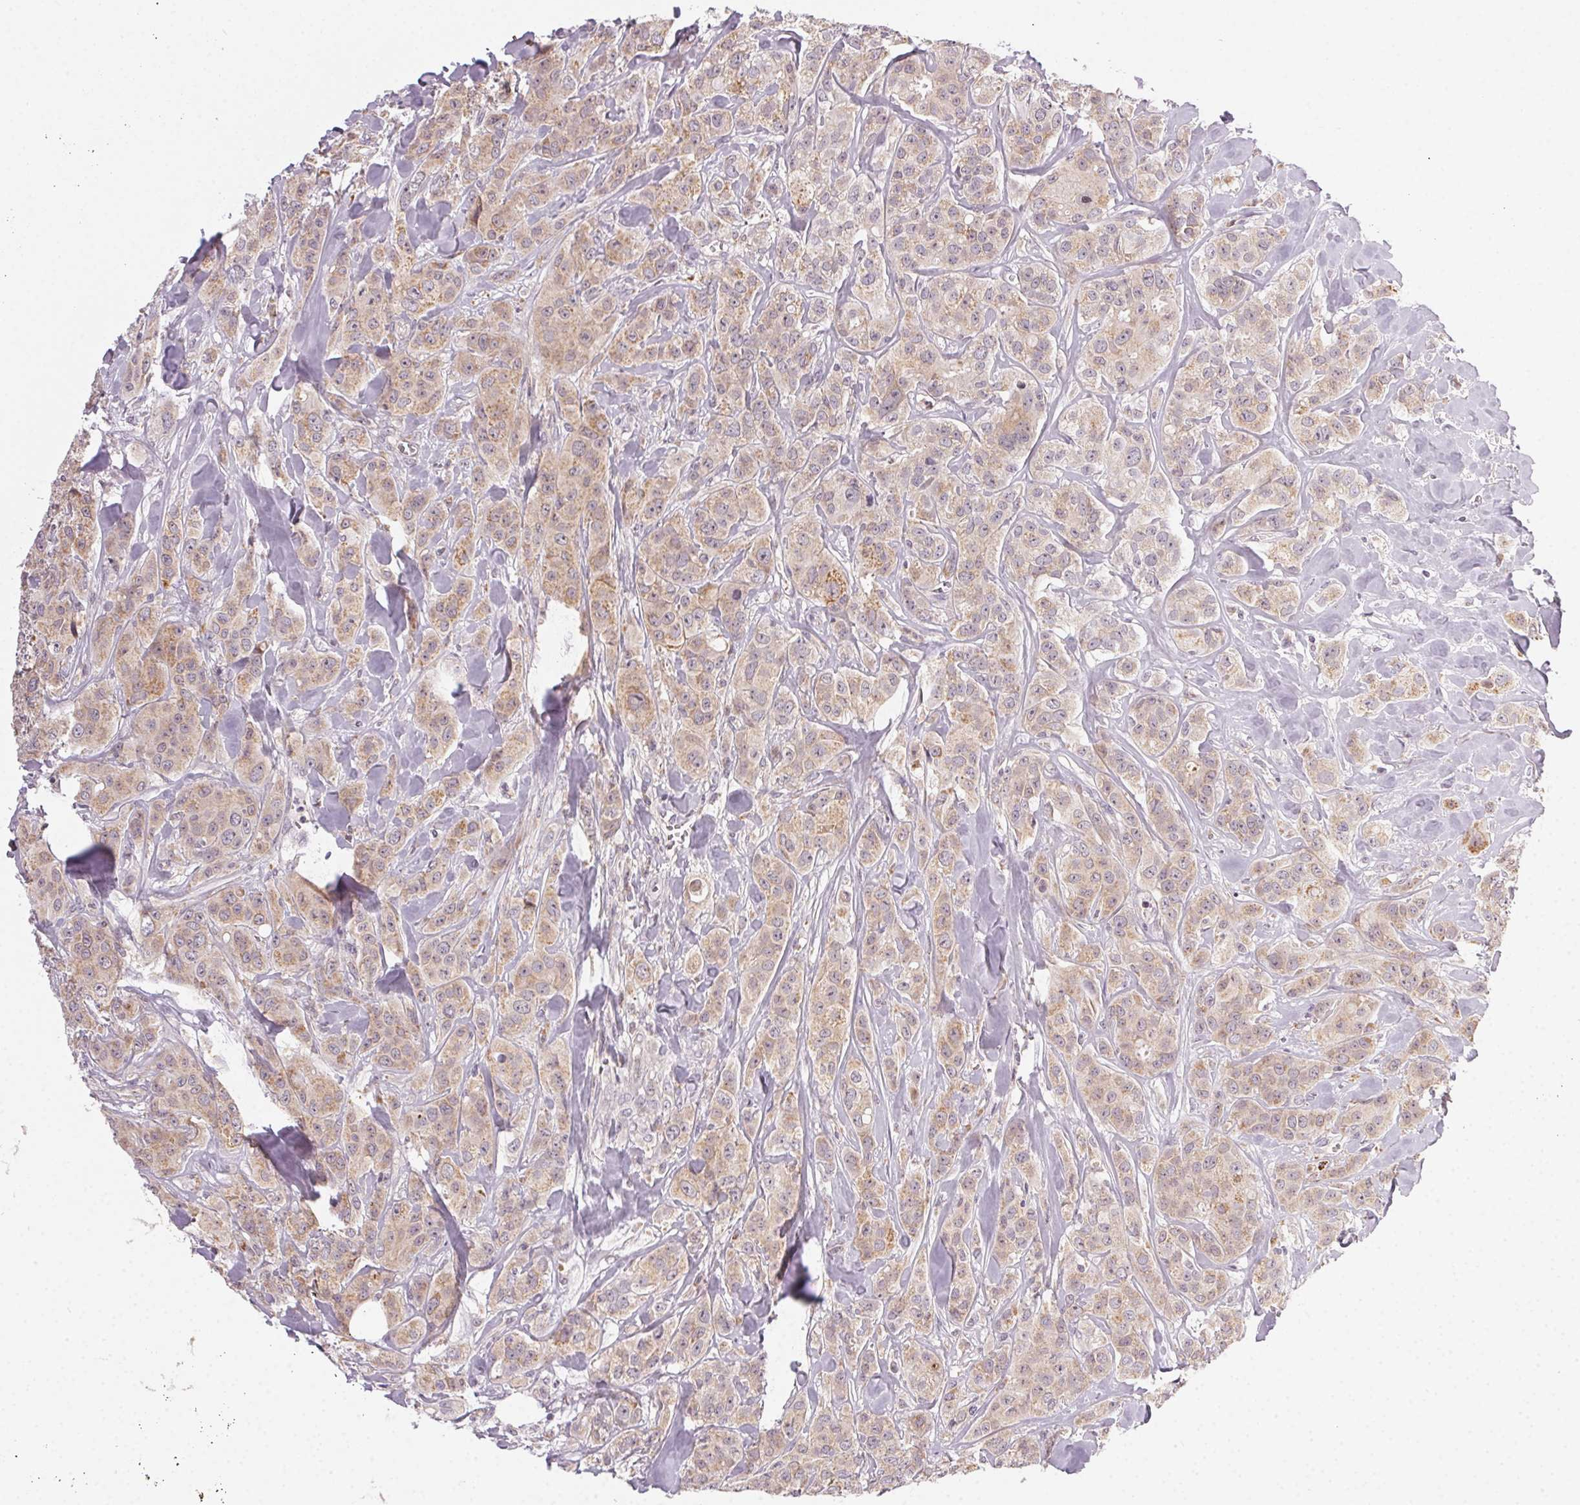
{"staining": {"intensity": "weak", "quantity": ">75%", "location": "cytoplasmic/membranous"}, "tissue": "breast cancer", "cell_type": "Tumor cells", "image_type": "cancer", "snomed": [{"axis": "morphology", "description": "Duct carcinoma"}, {"axis": "topography", "description": "Breast"}], "caption": "Protein staining of breast intraductal carcinoma tissue exhibits weak cytoplasmic/membranous positivity in approximately >75% of tumor cells.", "gene": "NCOA4", "patient": {"sex": "female", "age": 43}}